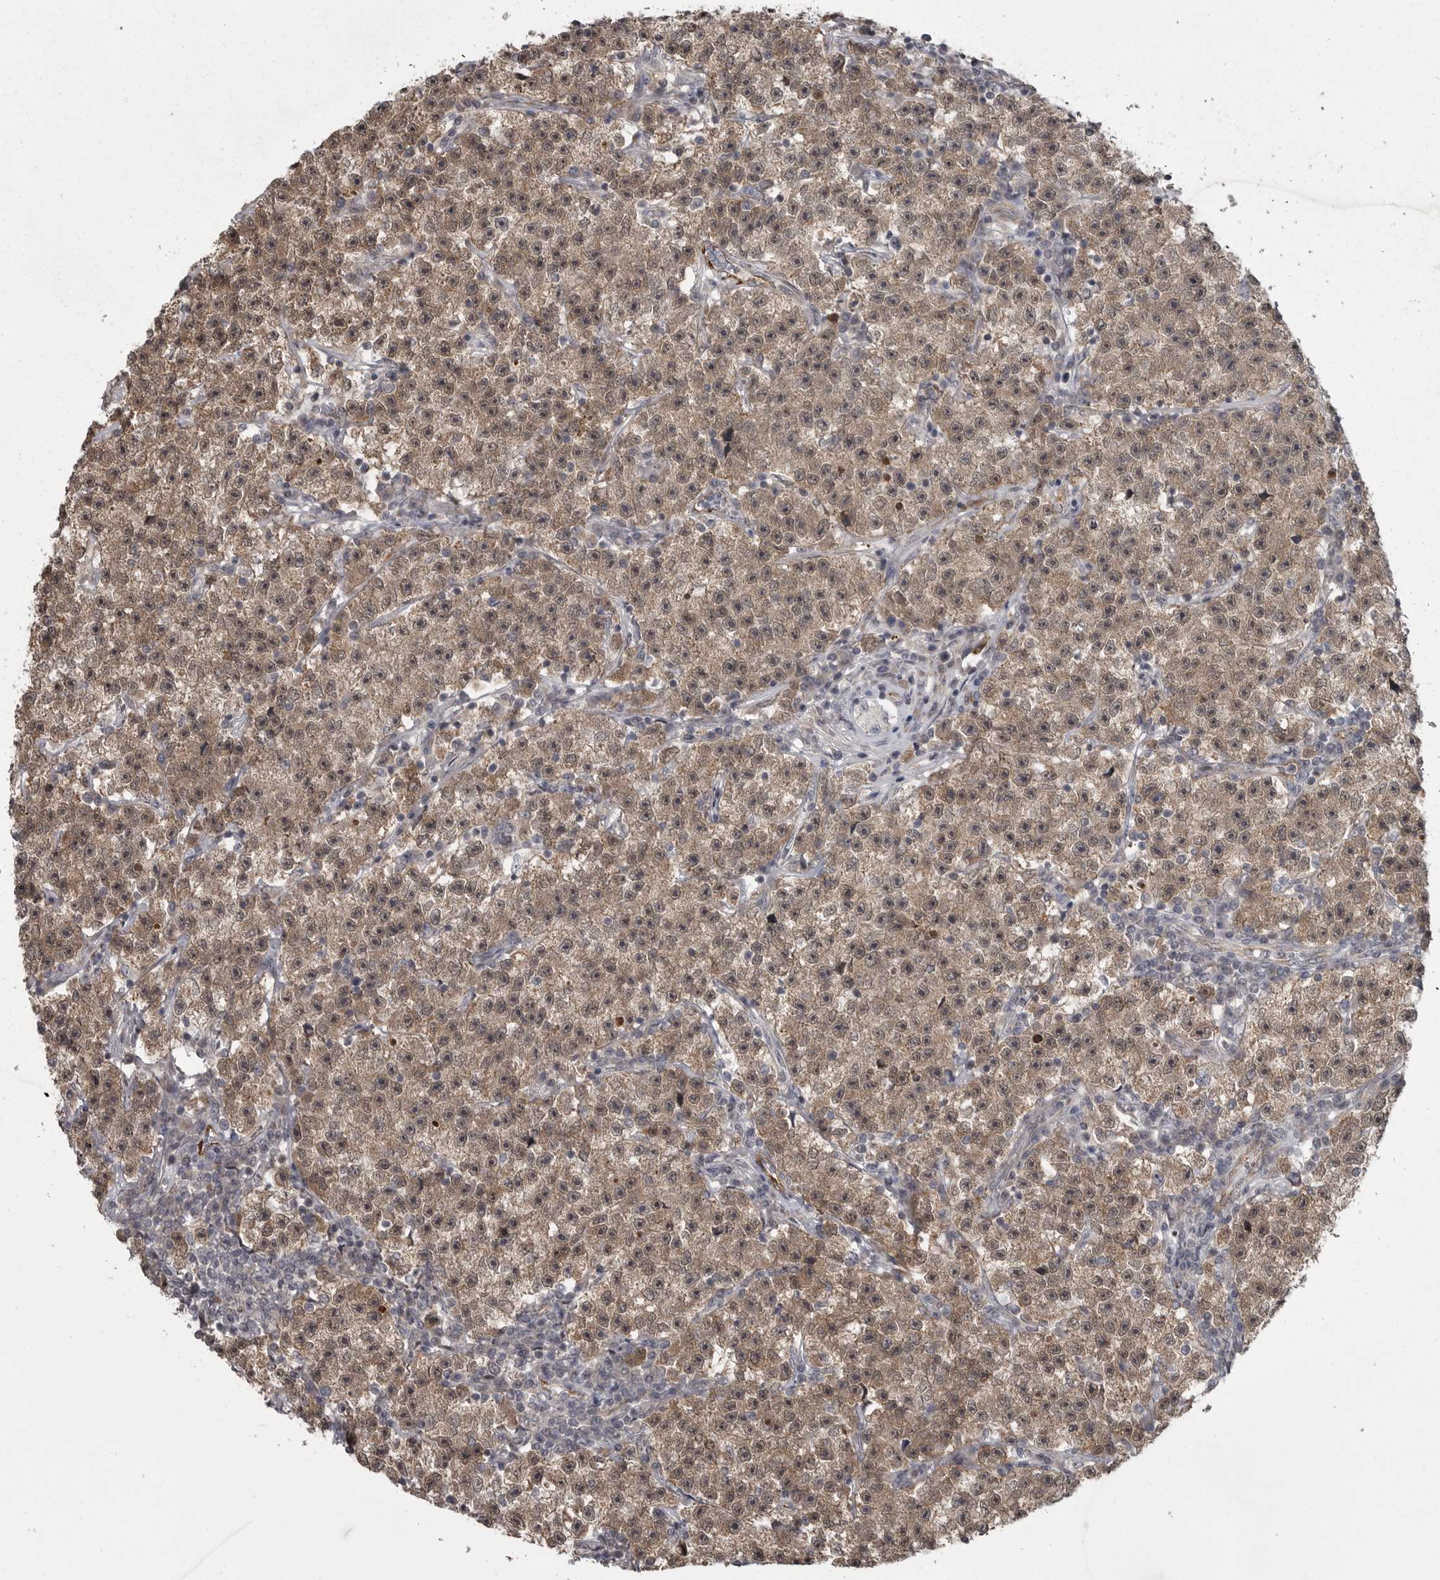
{"staining": {"intensity": "moderate", "quantity": ">75%", "location": "cytoplasmic/membranous"}, "tissue": "testis cancer", "cell_type": "Tumor cells", "image_type": "cancer", "snomed": [{"axis": "morphology", "description": "Seminoma, NOS"}, {"axis": "topography", "description": "Testis"}], "caption": "Immunohistochemistry (IHC) (DAB (3,3'-diaminobenzidine)) staining of seminoma (testis) displays moderate cytoplasmic/membranous protein positivity in approximately >75% of tumor cells.", "gene": "PPP1R9A", "patient": {"sex": "male", "age": 22}}